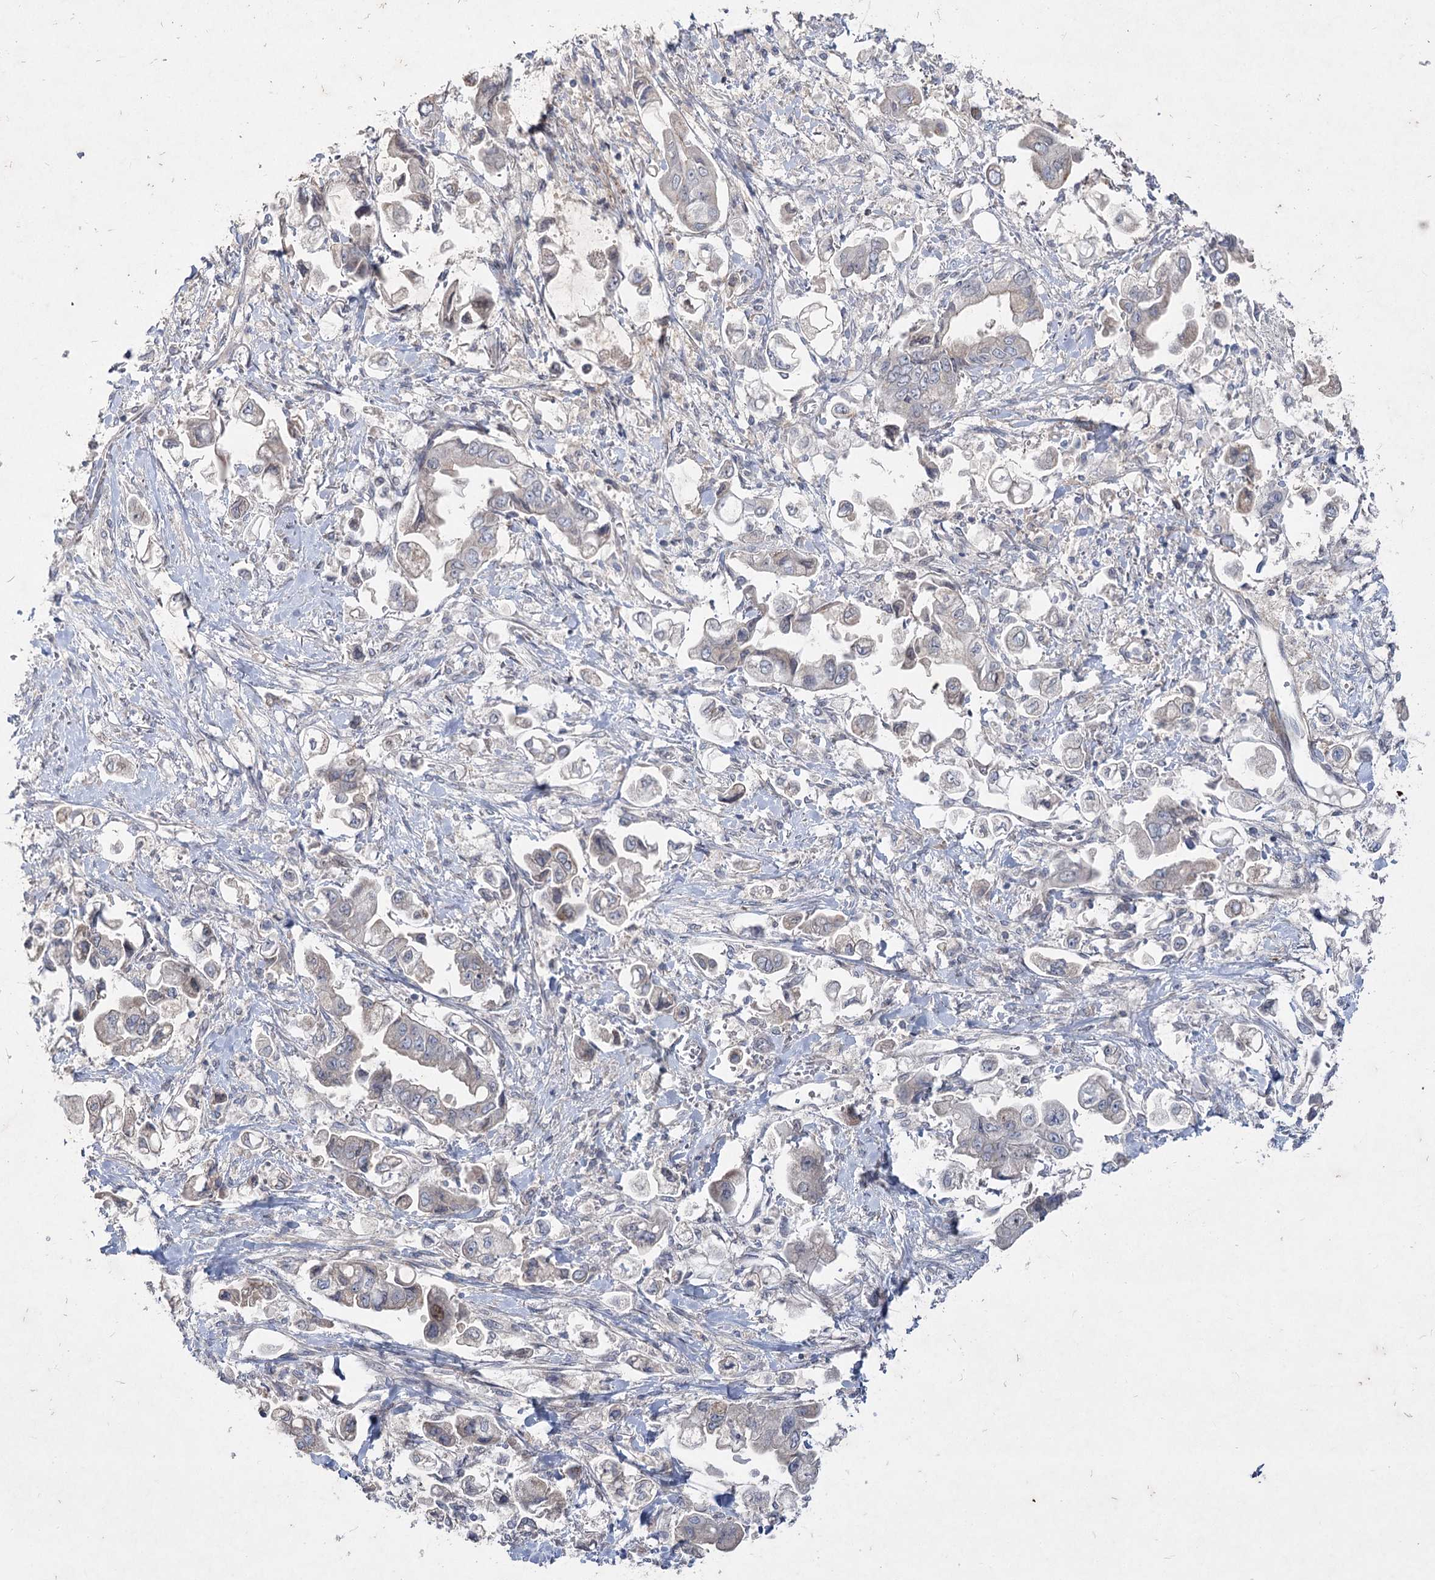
{"staining": {"intensity": "moderate", "quantity": "<25%", "location": "cytoplasmic/membranous"}, "tissue": "stomach cancer", "cell_type": "Tumor cells", "image_type": "cancer", "snomed": [{"axis": "morphology", "description": "Adenocarcinoma, NOS"}, {"axis": "topography", "description": "Stomach"}], "caption": "Stomach cancer (adenocarcinoma) stained with immunohistochemistry shows moderate cytoplasmic/membranous positivity in approximately <25% of tumor cells. The staining is performed using DAB brown chromogen to label protein expression. The nuclei are counter-stained blue using hematoxylin.", "gene": "SH3BP5L", "patient": {"sex": "male", "age": 62}}